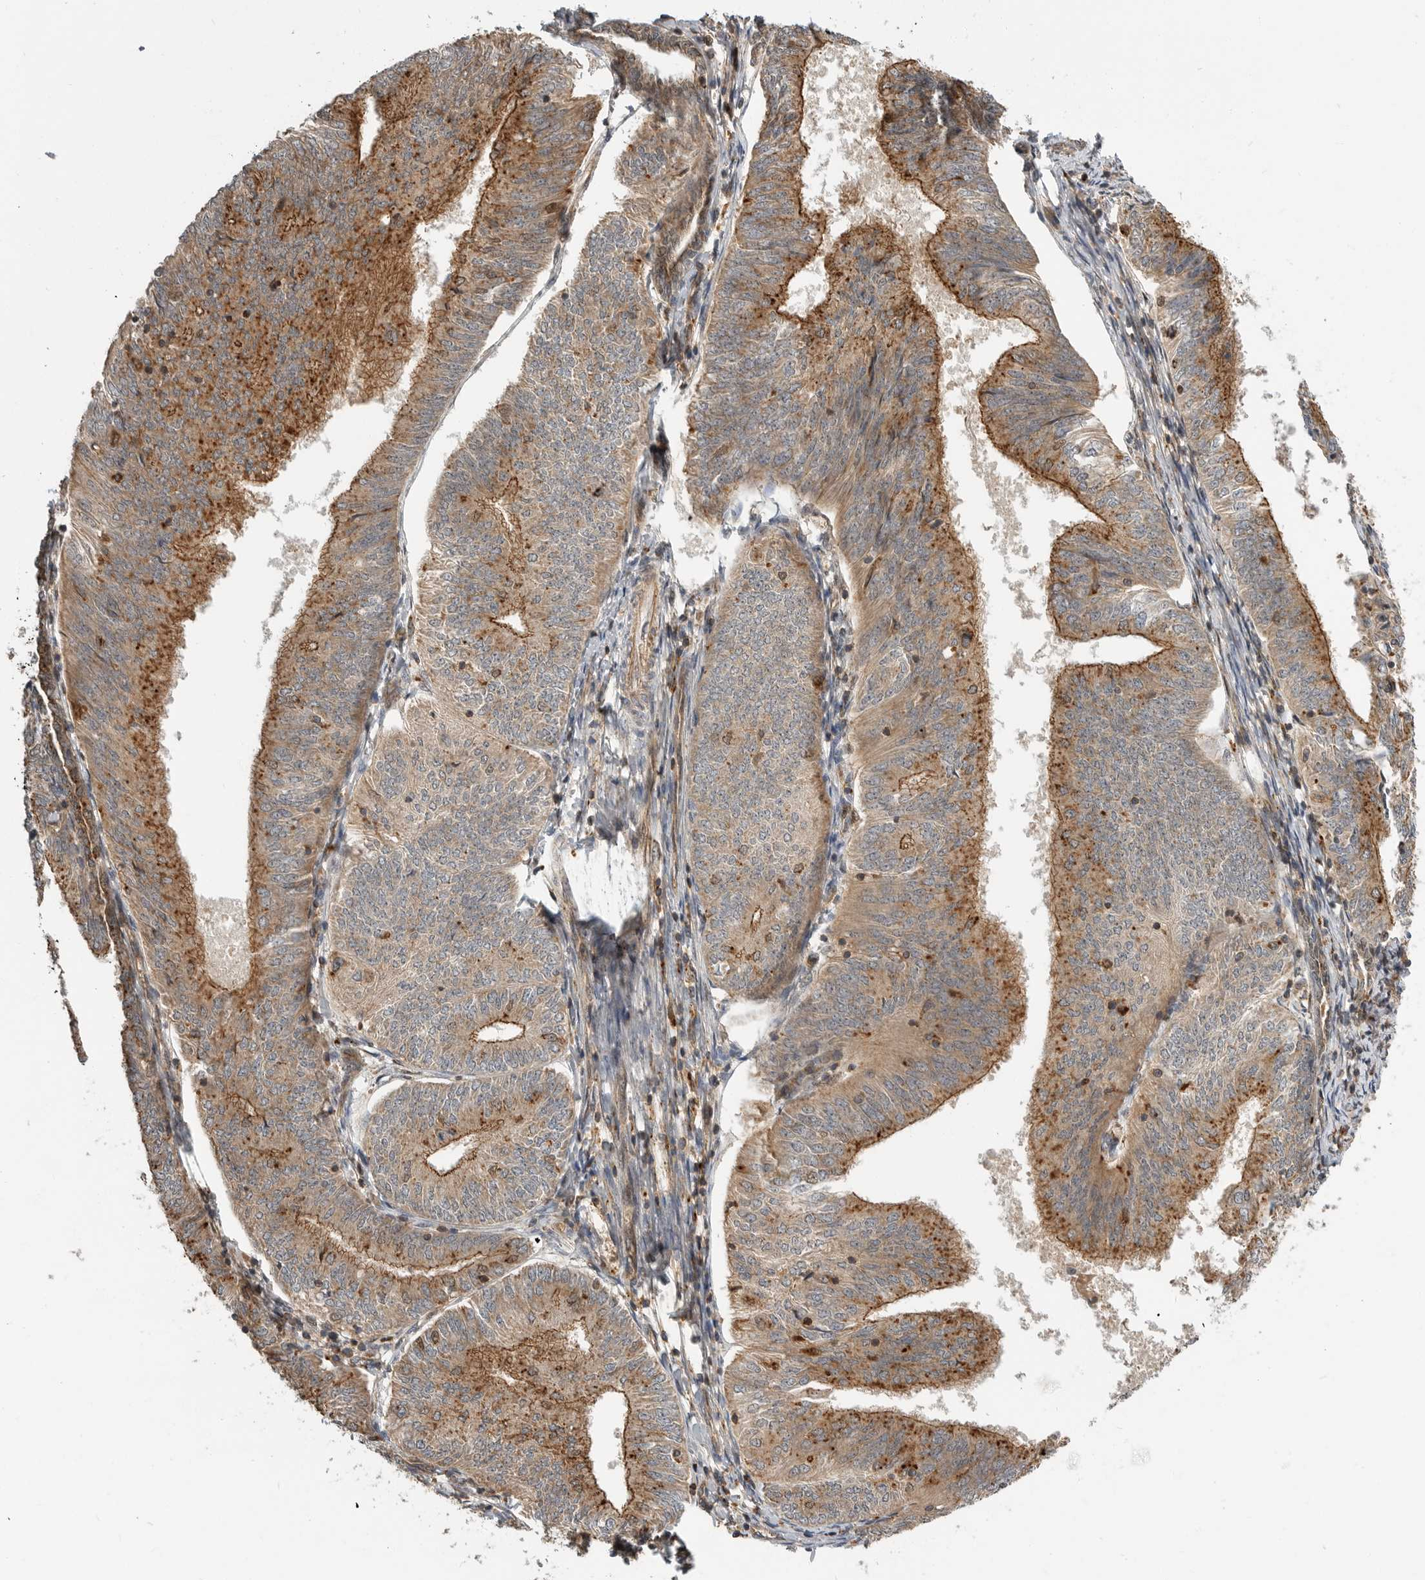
{"staining": {"intensity": "moderate", "quantity": ">75%", "location": "cytoplasmic/membranous"}, "tissue": "endometrial cancer", "cell_type": "Tumor cells", "image_type": "cancer", "snomed": [{"axis": "morphology", "description": "Adenocarcinoma, NOS"}, {"axis": "topography", "description": "Endometrium"}], "caption": "Protein analysis of endometrial cancer (adenocarcinoma) tissue reveals moderate cytoplasmic/membranous expression in about >75% of tumor cells.", "gene": "STRAP", "patient": {"sex": "female", "age": 58}}